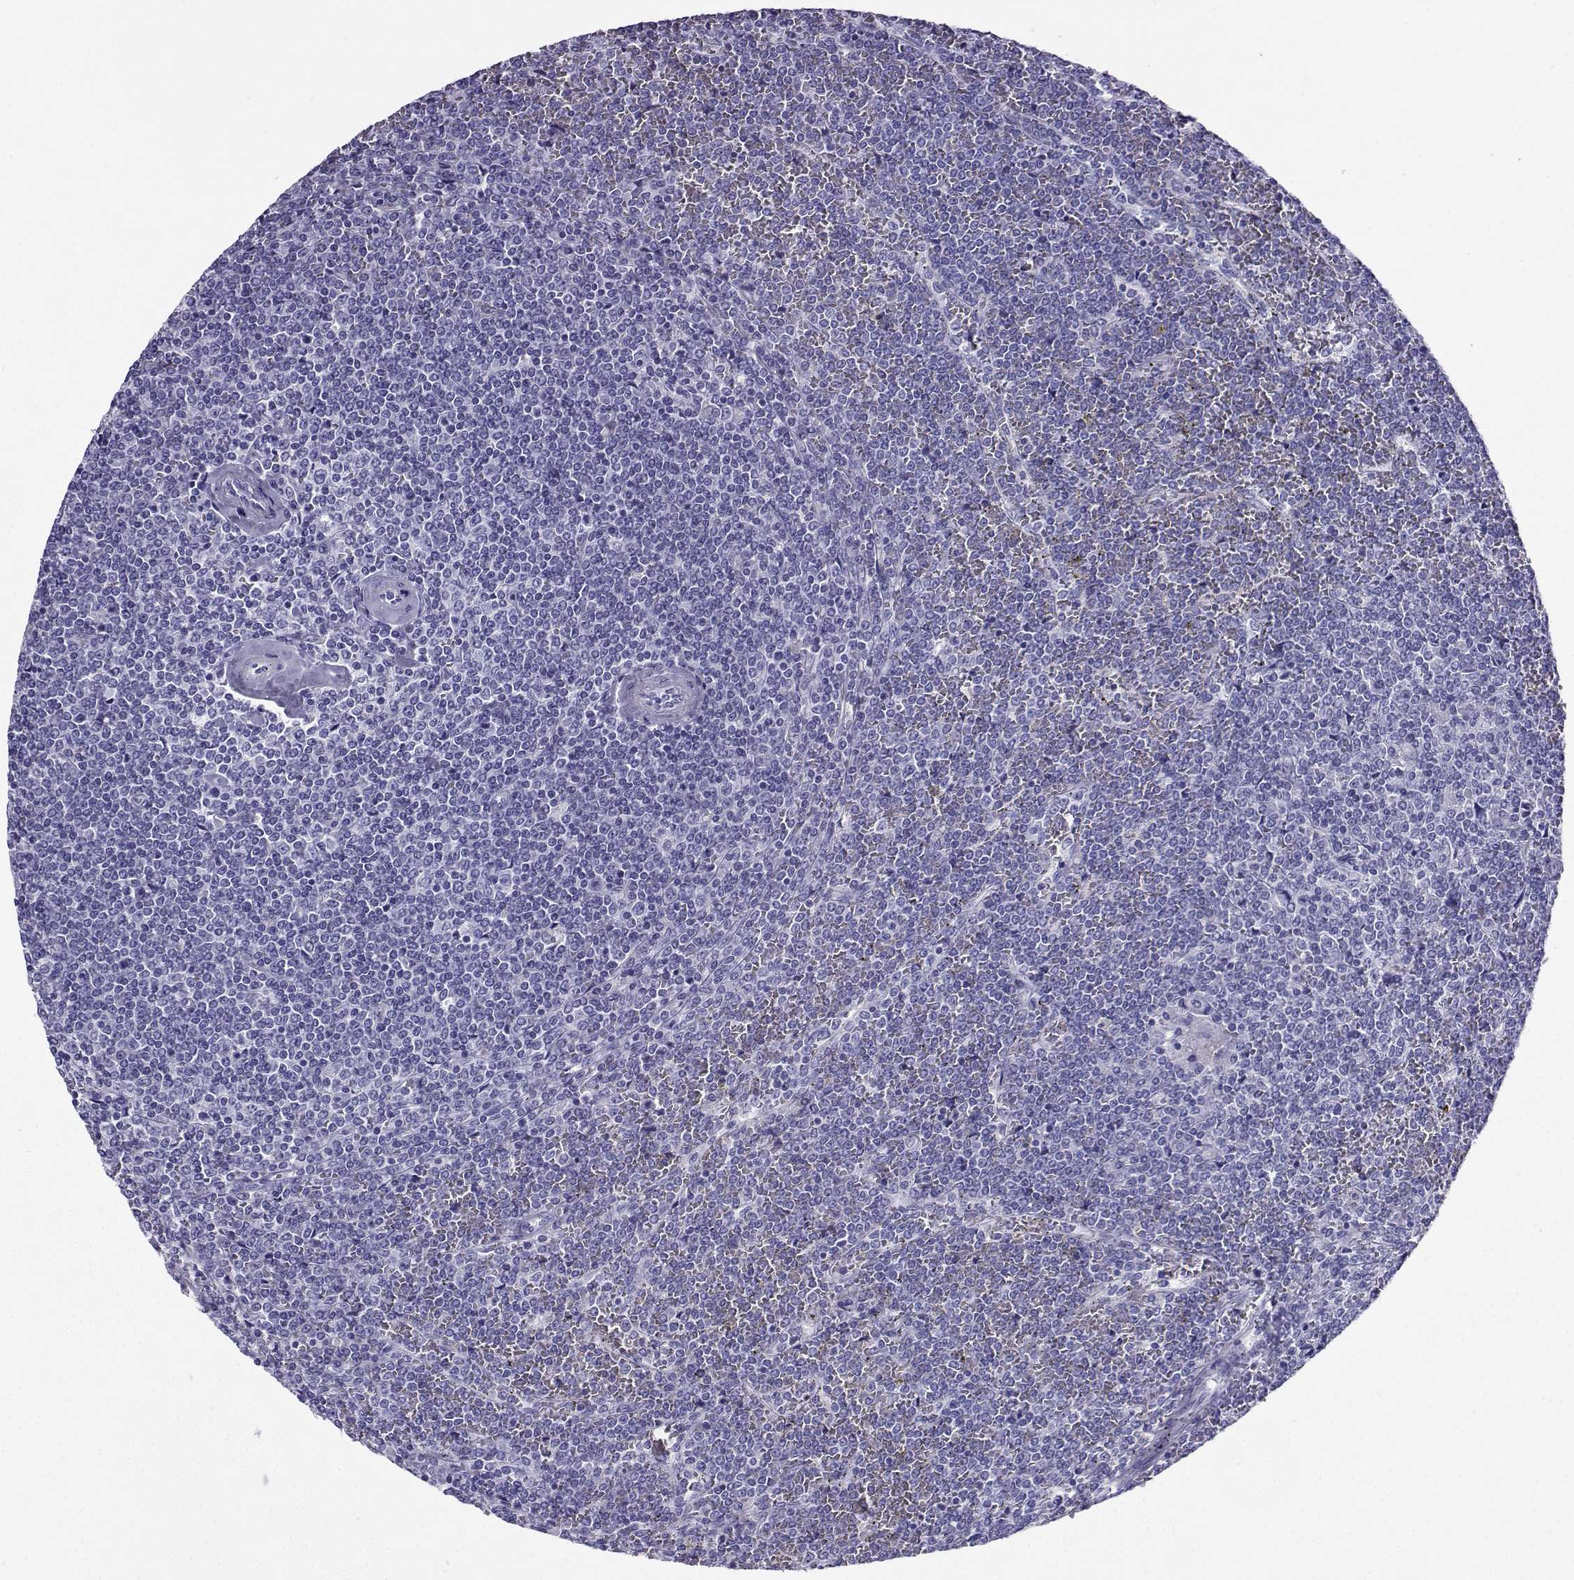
{"staining": {"intensity": "negative", "quantity": "none", "location": "none"}, "tissue": "lymphoma", "cell_type": "Tumor cells", "image_type": "cancer", "snomed": [{"axis": "morphology", "description": "Malignant lymphoma, non-Hodgkin's type, Low grade"}, {"axis": "topography", "description": "Spleen"}], "caption": "Protein analysis of lymphoma shows no significant positivity in tumor cells.", "gene": "CD109", "patient": {"sex": "female", "age": 19}}